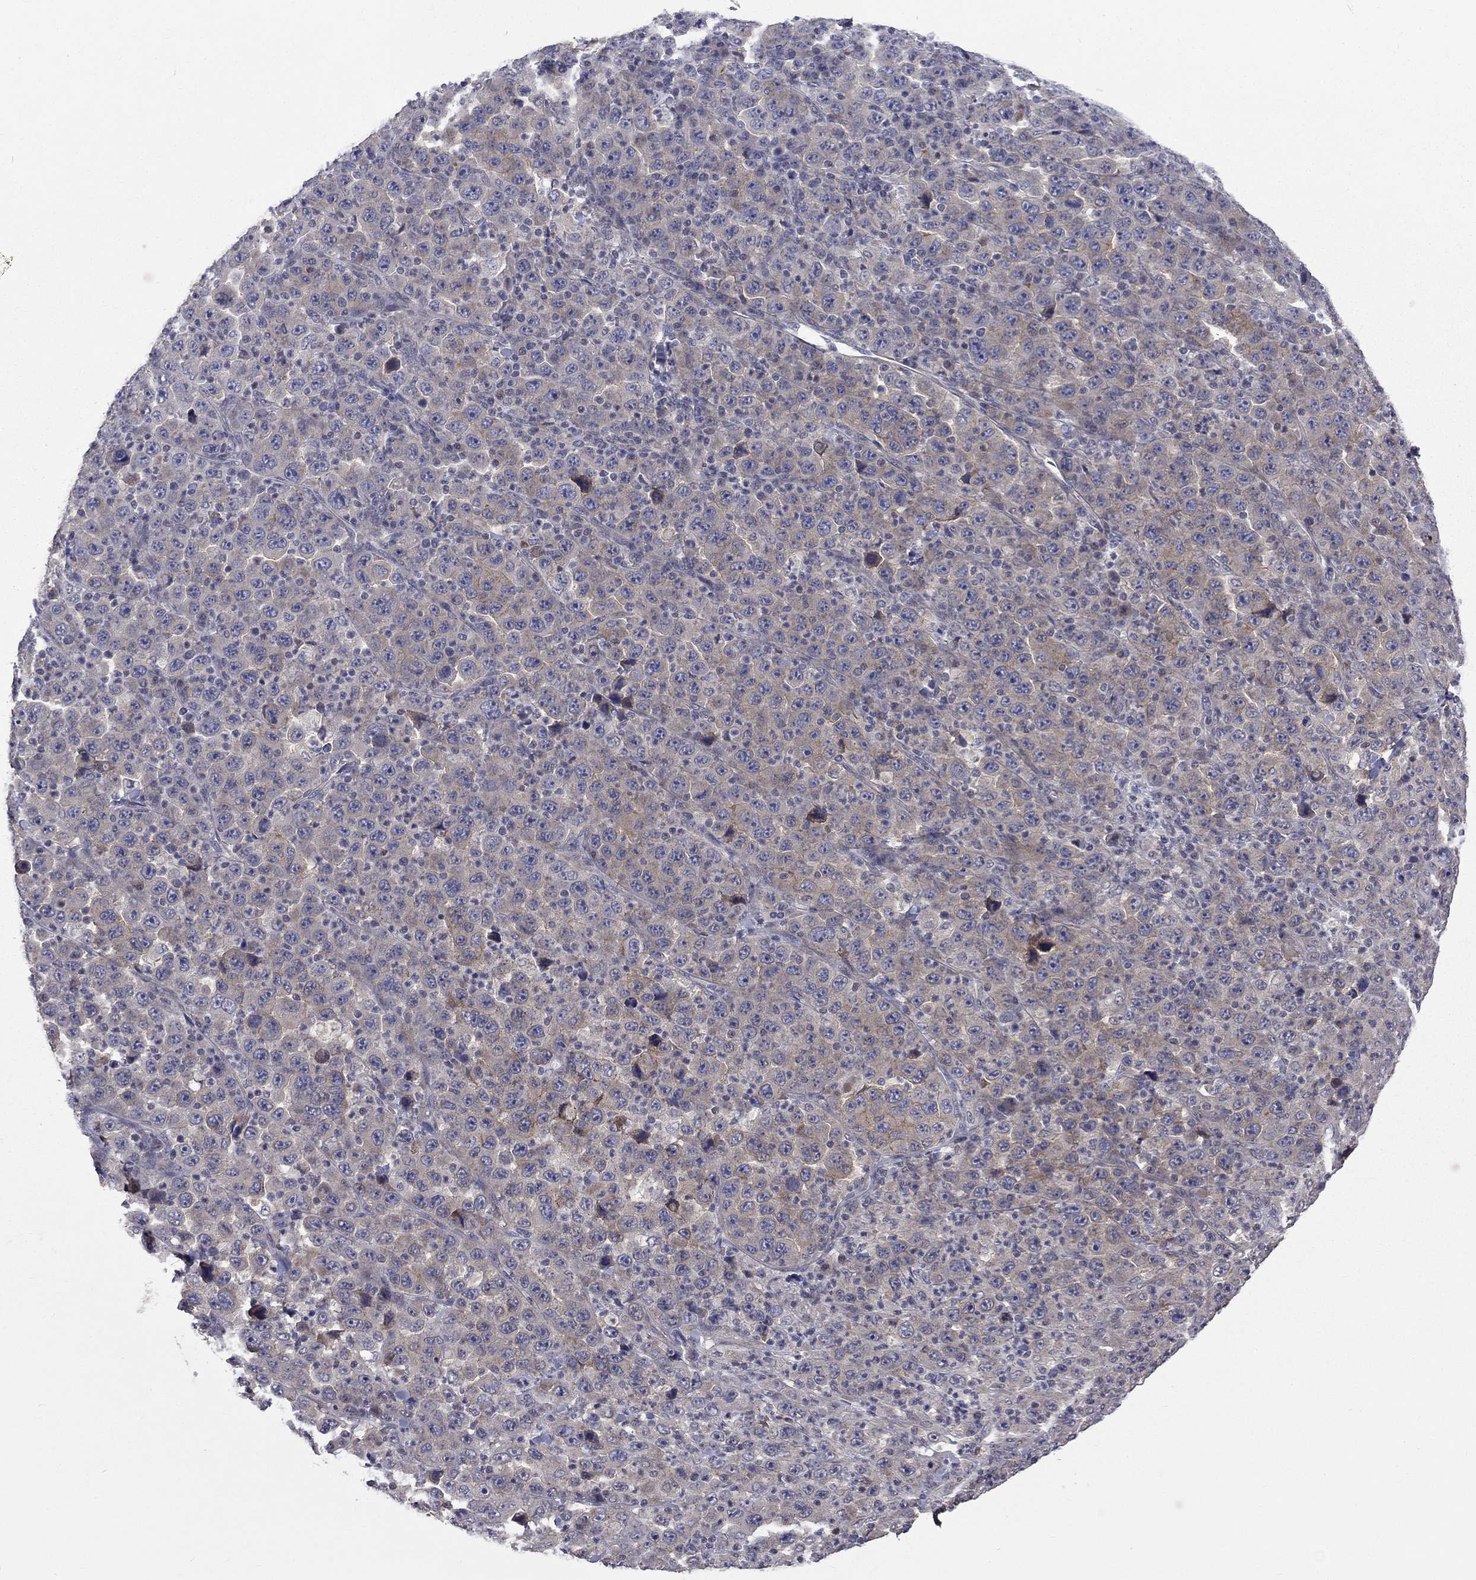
{"staining": {"intensity": "weak", "quantity": "<25%", "location": "cytoplasmic/membranous"}, "tissue": "stomach cancer", "cell_type": "Tumor cells", "image_type": "cancer", "snomed": [{"axis": "morphology", "description": "Normal tissue, NOS"}, {"axis": "morphology", "description": "Adenocarcinoma, NOS"}, {"axis": "topography", "description": "Stomach, upper"}, {"axis": "topography", "description": "Stomach"}], "caption": "An image of human adenocarcinoma (stomach) is negative for staining in tumor cells. The staining is performed using DAB (3,3'-diaminobenzidine) brown chromogen with nuclei counter-stained in using hematoxylin.", "gene": "SLC39A14", "patient": {"sex": "male", "age": 59}}